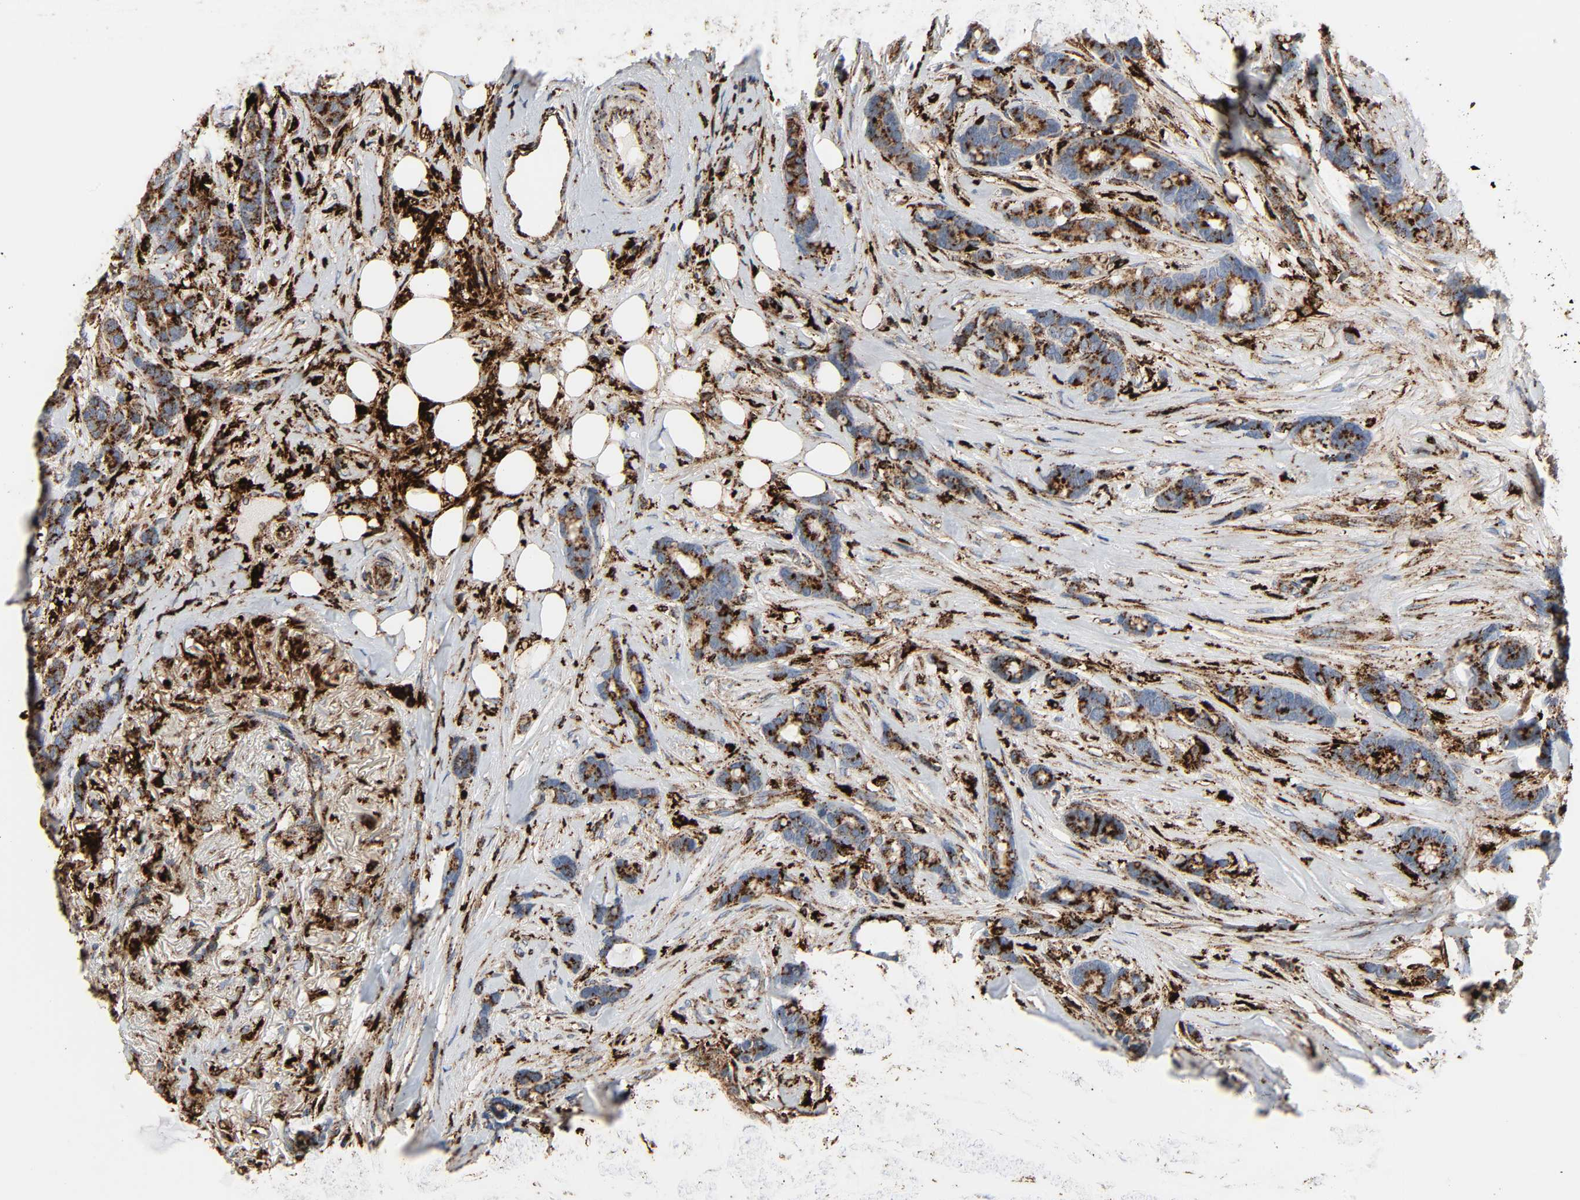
{"staining": {"intensity": "strong", "quantity": ">75%", "location": "cytoplasmic/membranous"}, "tissue": "breast cancer", "cell_type": "Tumor cells", "image_type": "cancer", "snomed": [{"axis": "morphology", "description": "Duct carcinoma"}, {"axis": "topography", "description": "Breast"}], "caption": "A brown stain shows strong cytoplasmic/membranous staining of a protein in infiltrating ductal carcinoma (breast) tumor cells. (IHC, brightfield microscopy, high magnification).", "gene": "PSAP", "patient": {"sex": "female", "age": 87}}